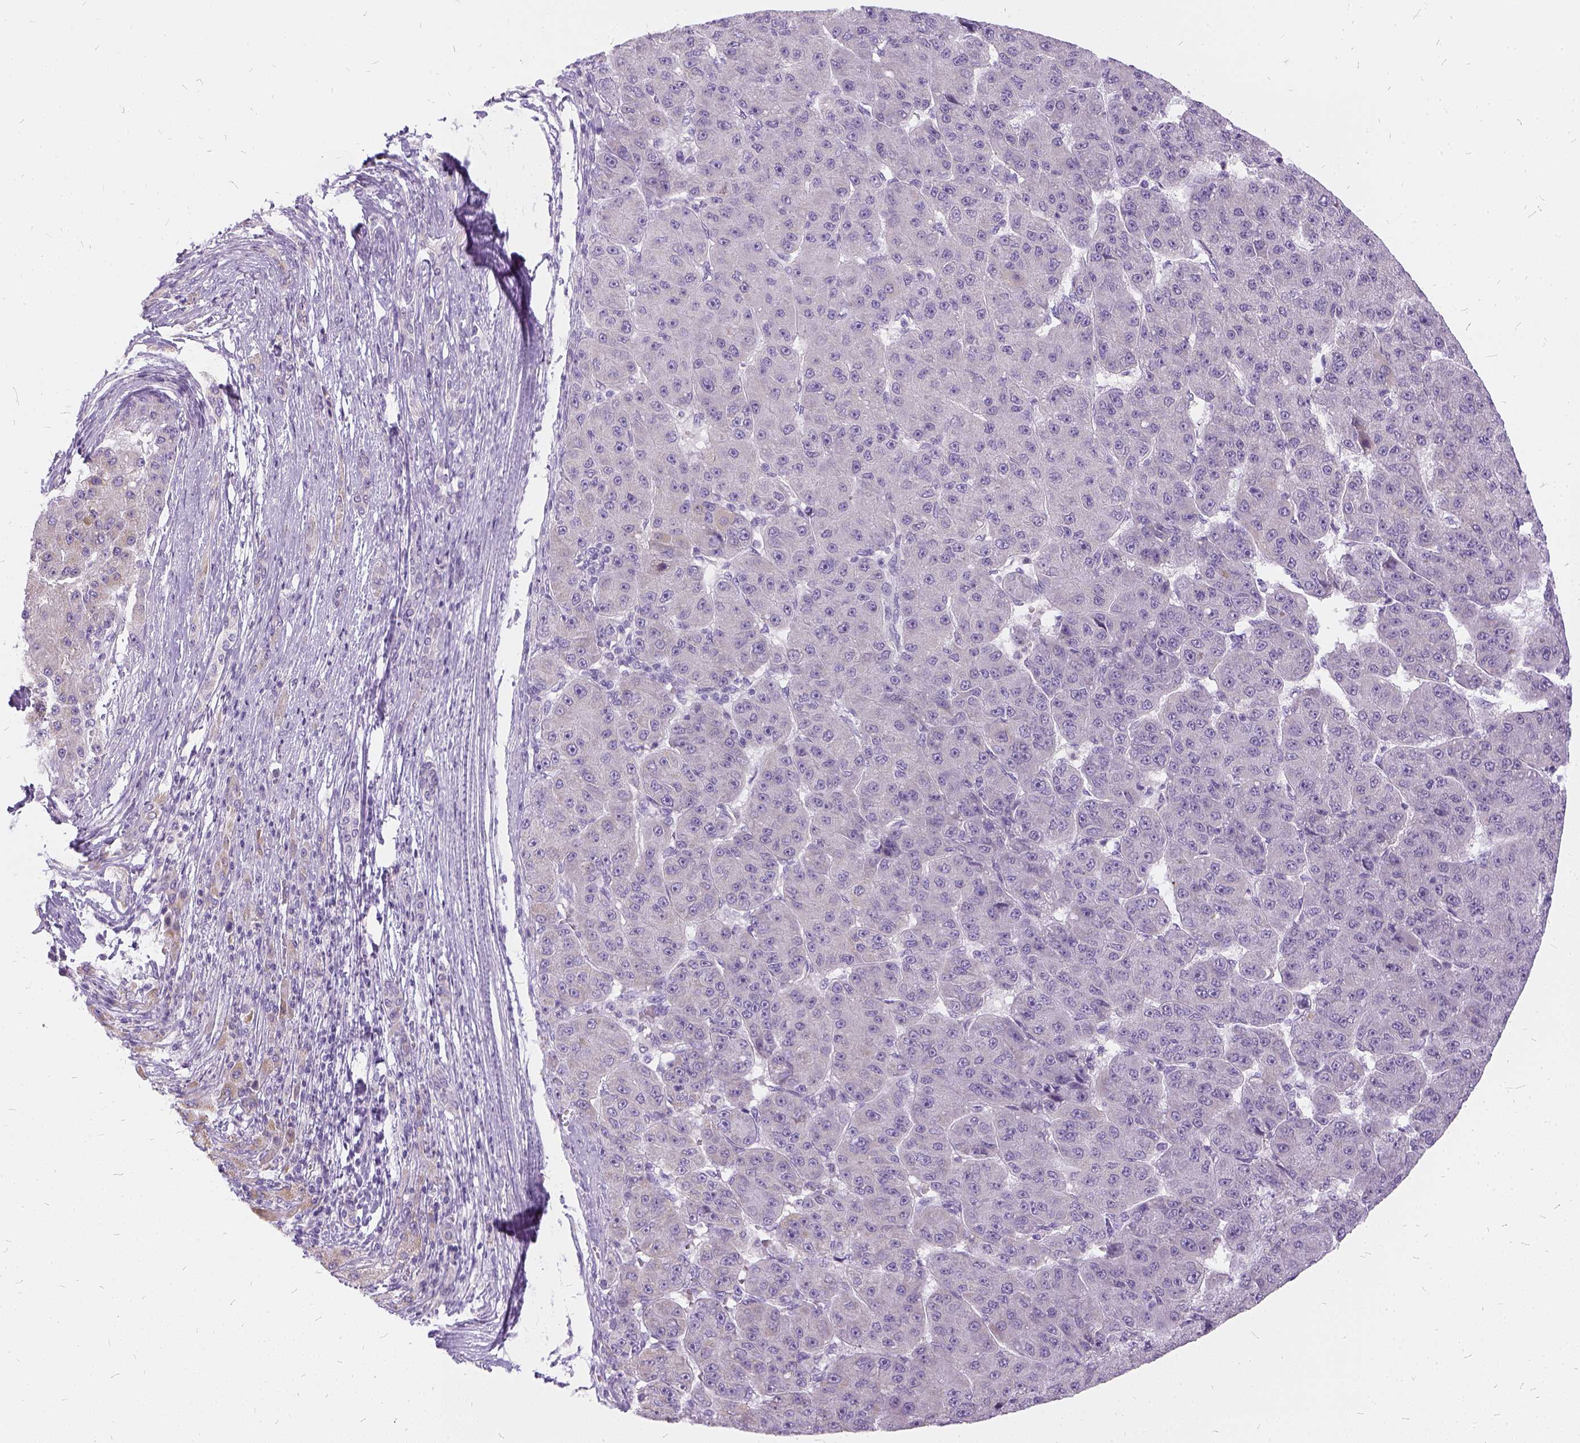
{"staining": {"intensity": "negative", "quantity": "none", "location": "none"}, "tissue": "liver cancer", "cell_type": "Tumor cells", "image_type": "cancer", "snomed": [{"axis": "morphology", "description": "Carcinoma, Hepatocellular, NOS"}, {"axis": "topography", "description": "Liver"}], "caption": "Liver hepatocellular carcinoma was stained to show a protein in brown. There is no significant staining in tumor cells. (Stains: DAB IHC with hematoxylin counter stain, Microscopy: brightfield microscopy at high magnification).", "gene": "FDX1", "patient": {"sex": "male", "age": 67}}